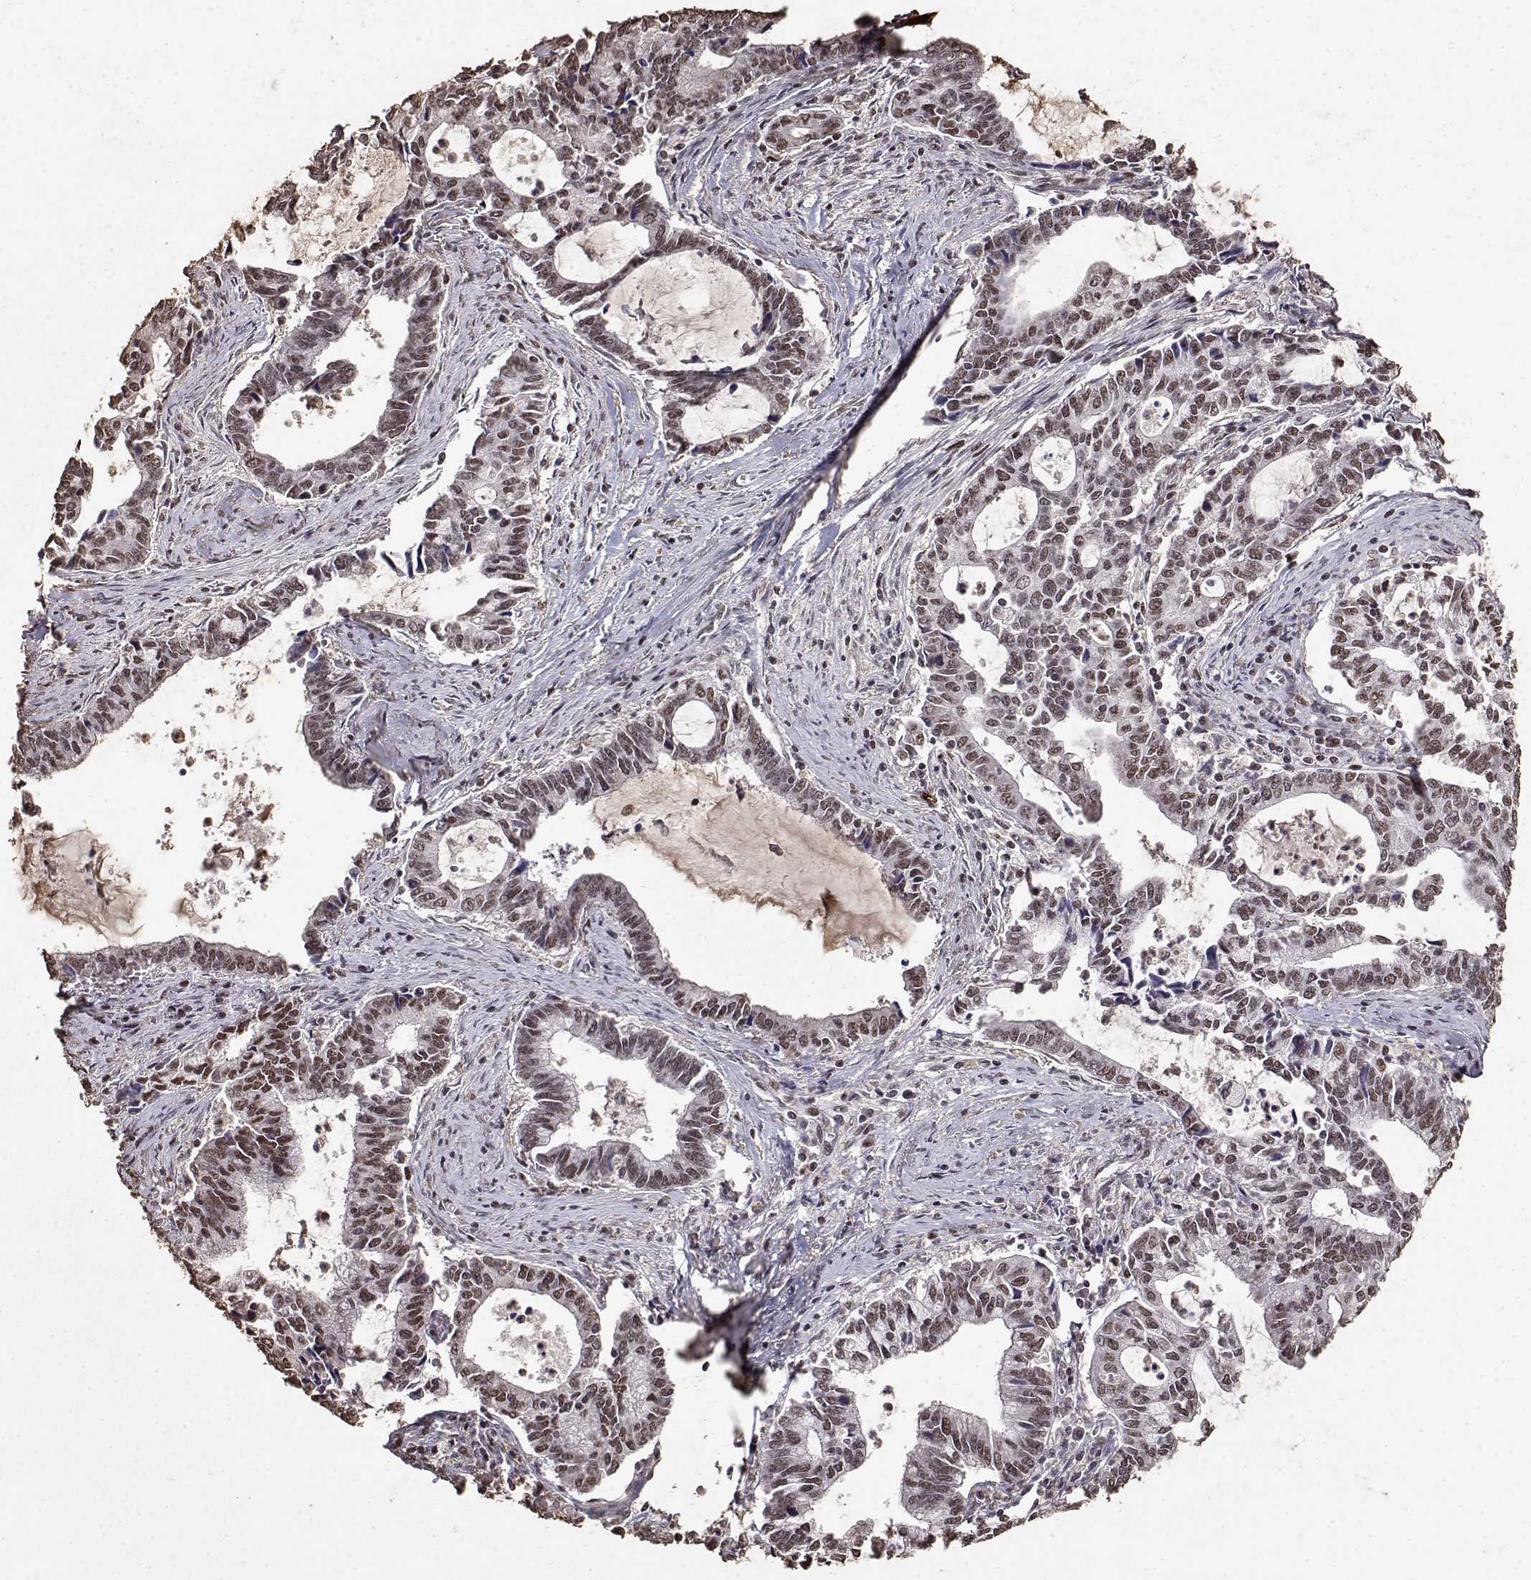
{"staining": {"intensity": "moderate", "quantity": ">75%", "location": "nuclear"}, "tissue": "cervical cancer", "cell_type": "Tumor cells", "image_type": "cancer", "snomed": [{"axis": "morphology", "description": "Adenocarcinoma, NOS"}, {"axis": "topography", "description": "Cervix"}], "caption": "IHC photomicrograph of cervical adenocarcinoma stained for a protein (brown), which exhibits medium levels of moderate nuclear staining in approximately >75% of tumor cells.", "gene": "TOE1", "patient": {"sex": "female", "age": 42}}